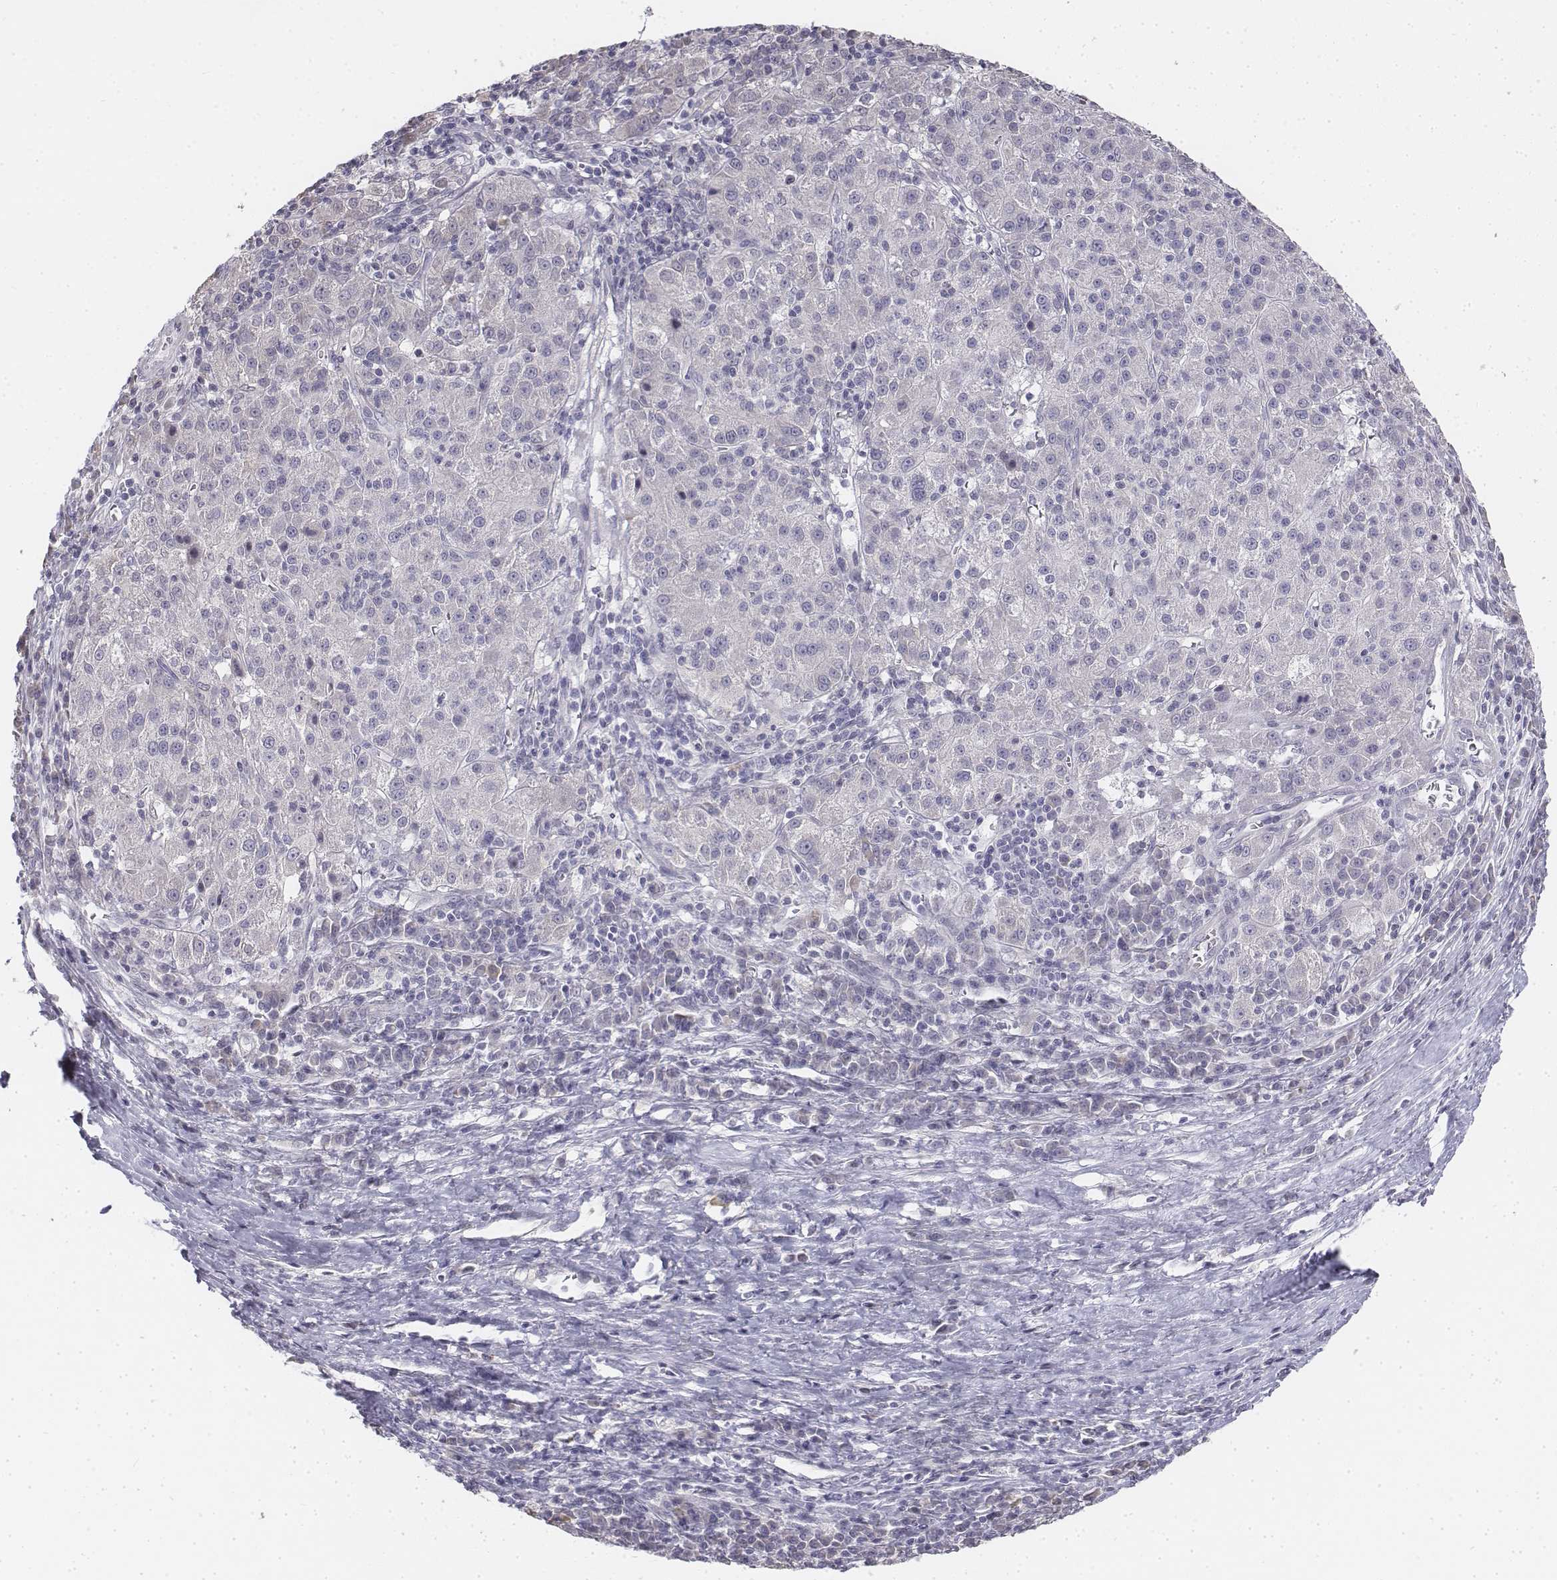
{"staining": {"intensity": "negative", "quantity": "none", "location": "none"}, "tissue": "liver cancer", "cell_type": "Tumor cells", "image_type": "cancer", "snomed": [{"axis": "morphology", "description": "Carcinoma, Hepatocellular, NOS"}, {"axis": "topography", "description": "Liver"}], "caption": "Image shows no protein staining in tumor cells of hepatocellular carcinoma (liver) tissue. The staining was performed using DAB (3,3'-diaminobenzidine) to visualize the protein expression in brown, while the nuclei were stained in blue with hematoxylin (Magnification: 20x).", "gene": "PENK", "patient": {"sex": "female", "age": 60}}